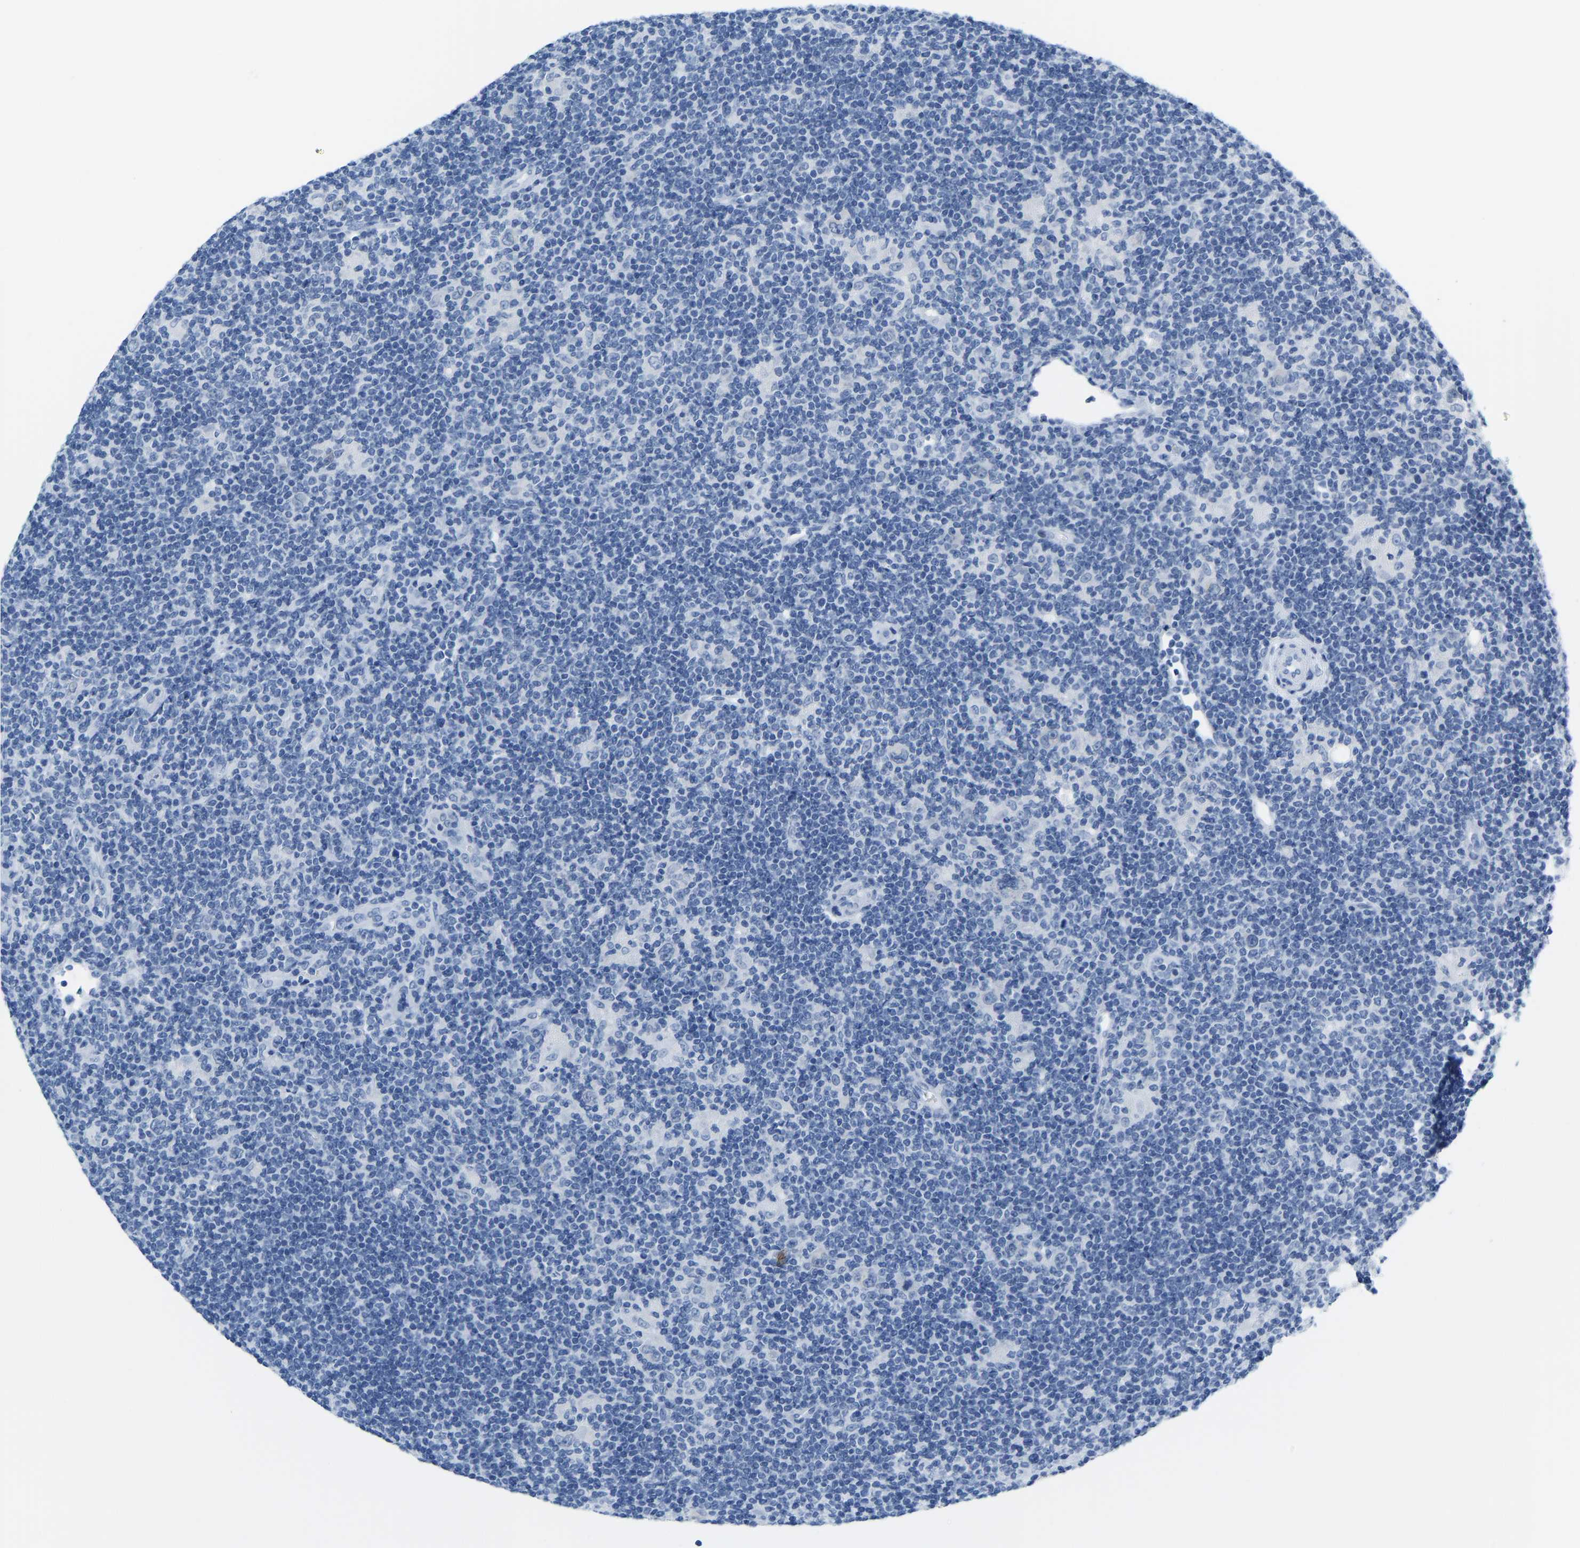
{"staining": {"intensity": "negative", "quantity": "none", "location": "none"}, "tissue": "lymphoma", "cell_type": "Tumor cells", "image_type": "cancer", "snomed": [{"axis": "morphology", "description": "Hodgkin's disease, NOS"}, {"axis": "topography", "description": "Lymph node"}], "caption": "The micrograph exhibits no staining of tumor cells in lymphoma.", "gene": "SERPINB3", "patient": {"sex": "female", "age": 57}}